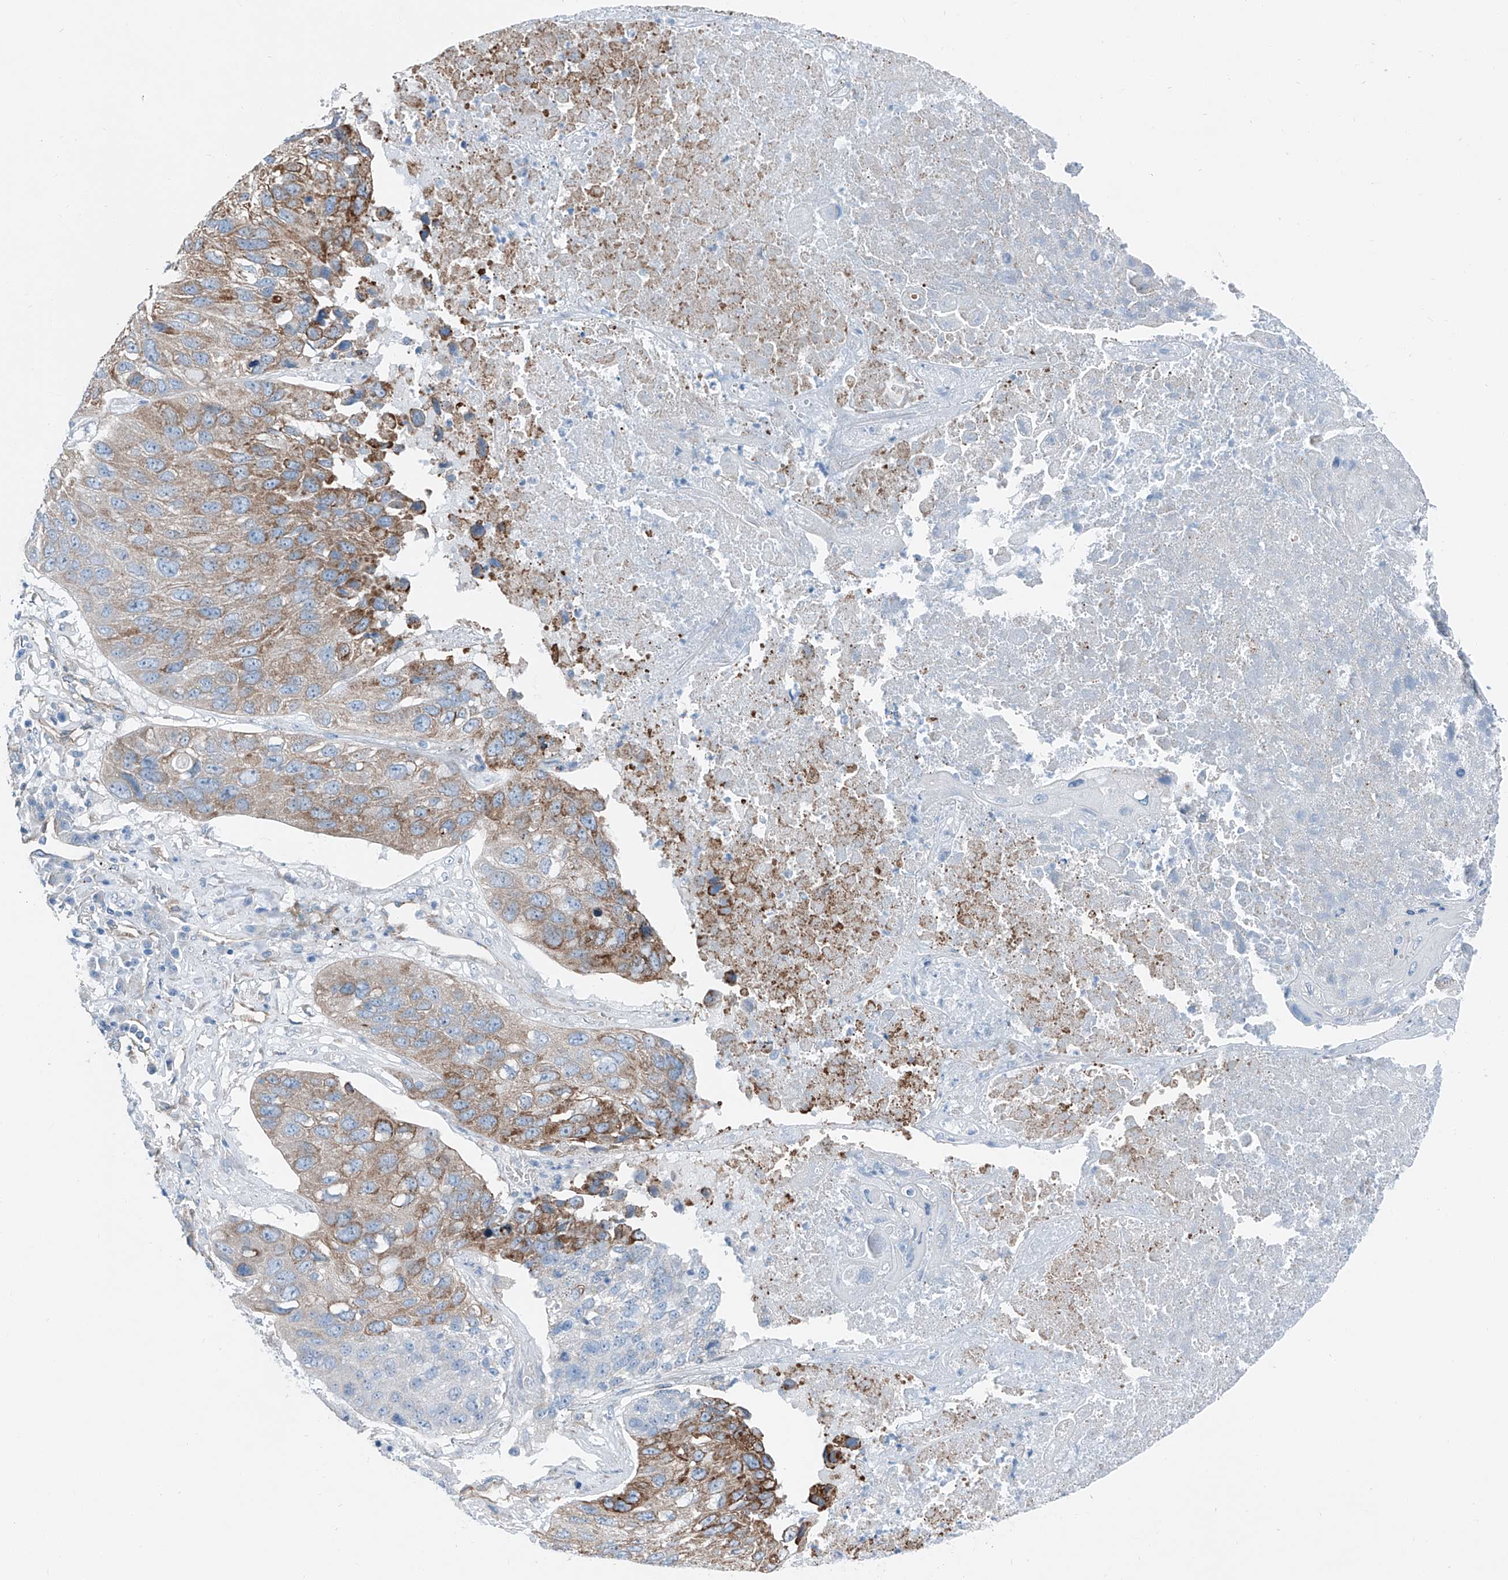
{"staining": {"intensity": "moderate", "quantity": "25%-75%", "location": "cytoplasmic/membranous"}, "tissue": "lung cancer", "cell_type": "Tumor cells", "image_type": "cancer", "snomed": [{"axis": "morphology", "description": "Squamous cell carcinoma, NOS"}, {"axis": "topography", "description": "Lung"}], "caption": "An image of human lung cancer (squamous cell carcinoma) stained for a protein displays moderate cytoplasmic/membranous brown staining in tumor cells.", "gene": "THEMIS2", "patient": {"sex": "male", "age": 61}}